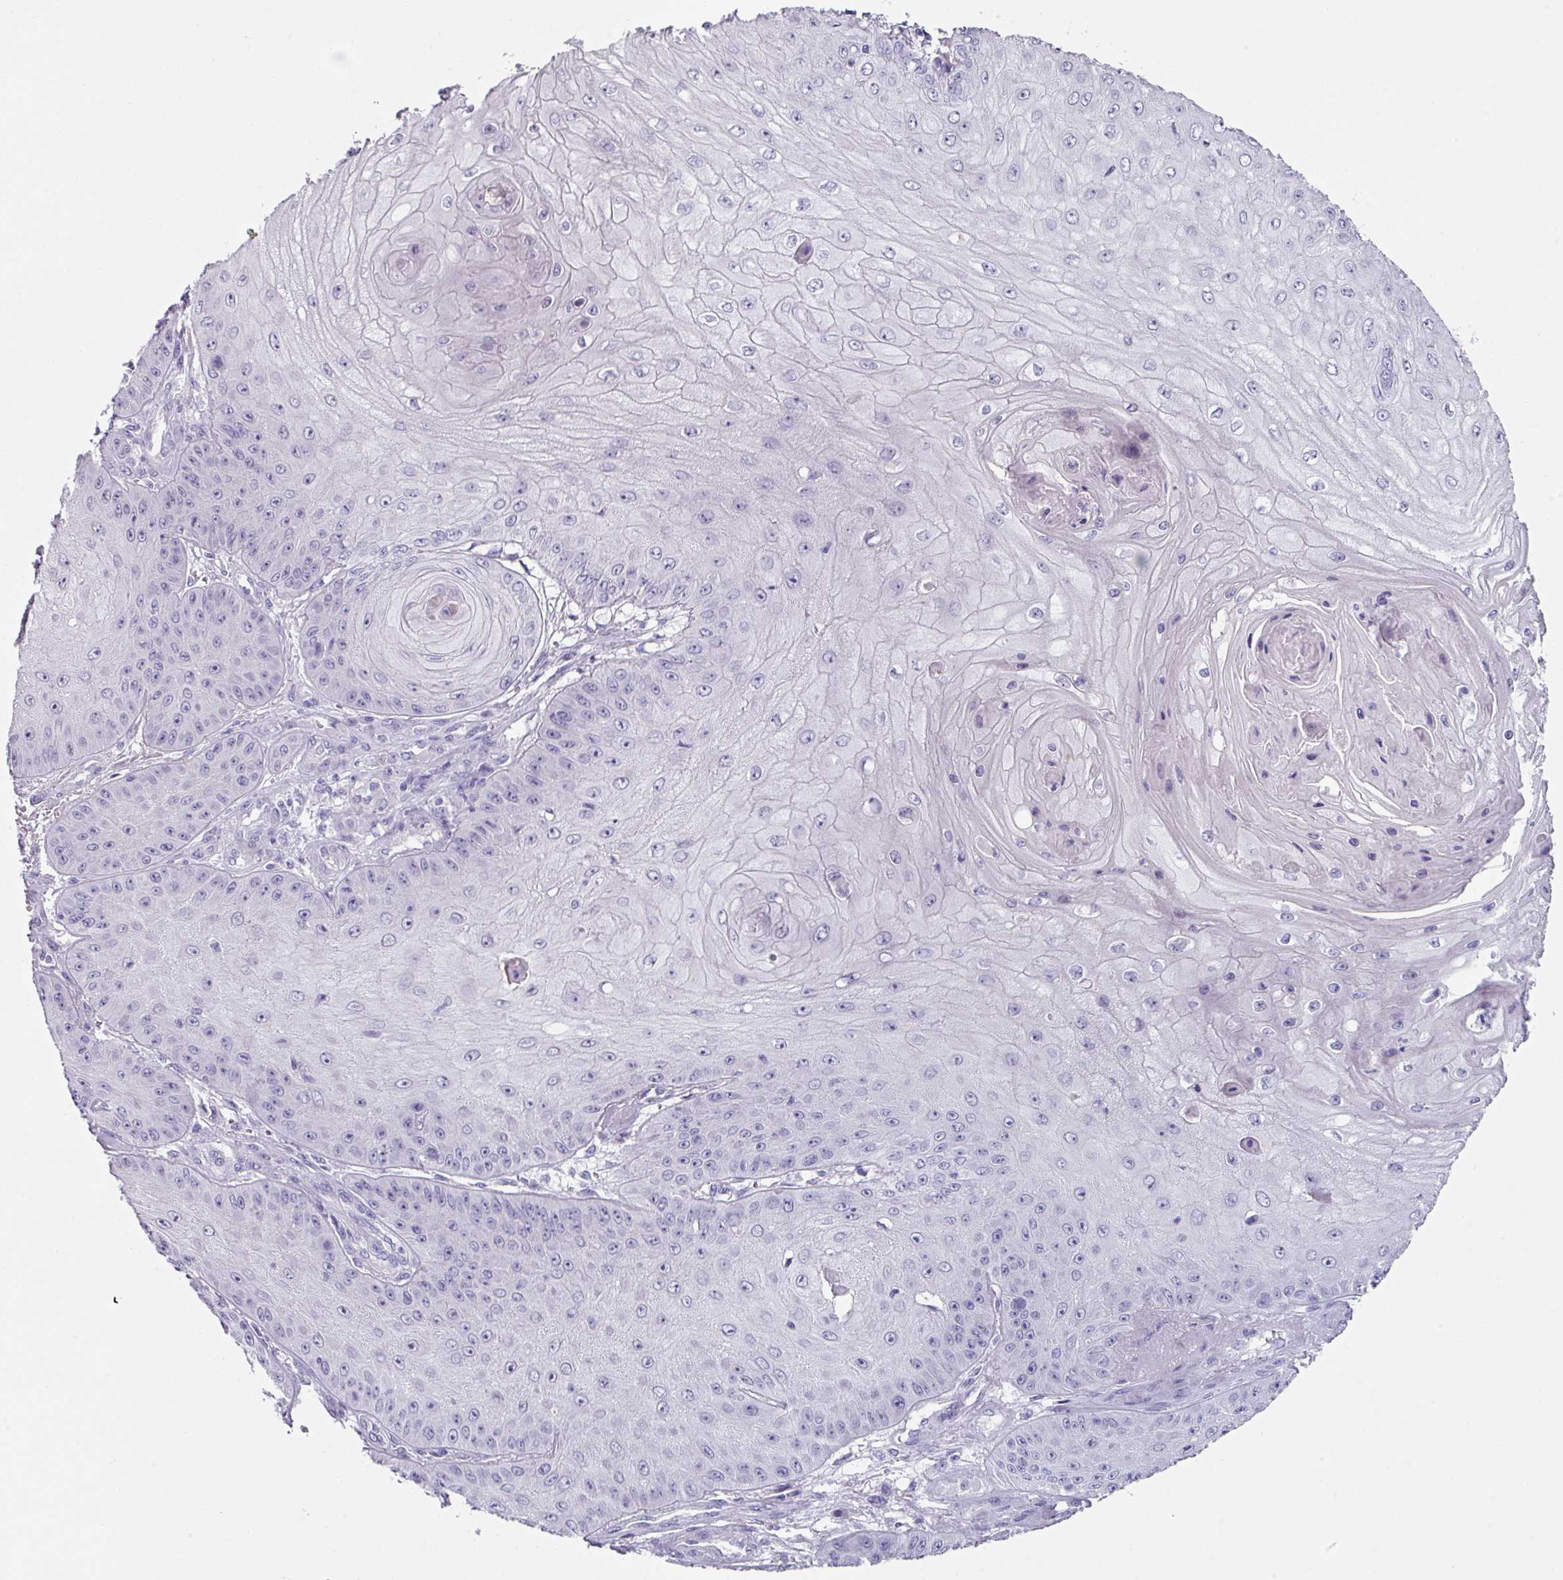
{"staining": {"intensity": "negative", "quantity": "none", "location": "none"}, "tissue": "skin cancer", "cell_type": "Tumor cells", "image_type": "cancer", "snomed": [{"axis": "morphology", "description": "Squamous cell carcinoma, NOS"}, {"axis": "topography", "description": "Skin"}], "caption": "Immunohistochemical staining of human skin squamous cell carcinoma demonstrates no significant staining in tumor cells. The staining is performed using DAB brown chromogen with nuclei counter-stained in using hematoxylin.", "gene": "DEFB115", "patient": {"sex": "male", "age": 70}}